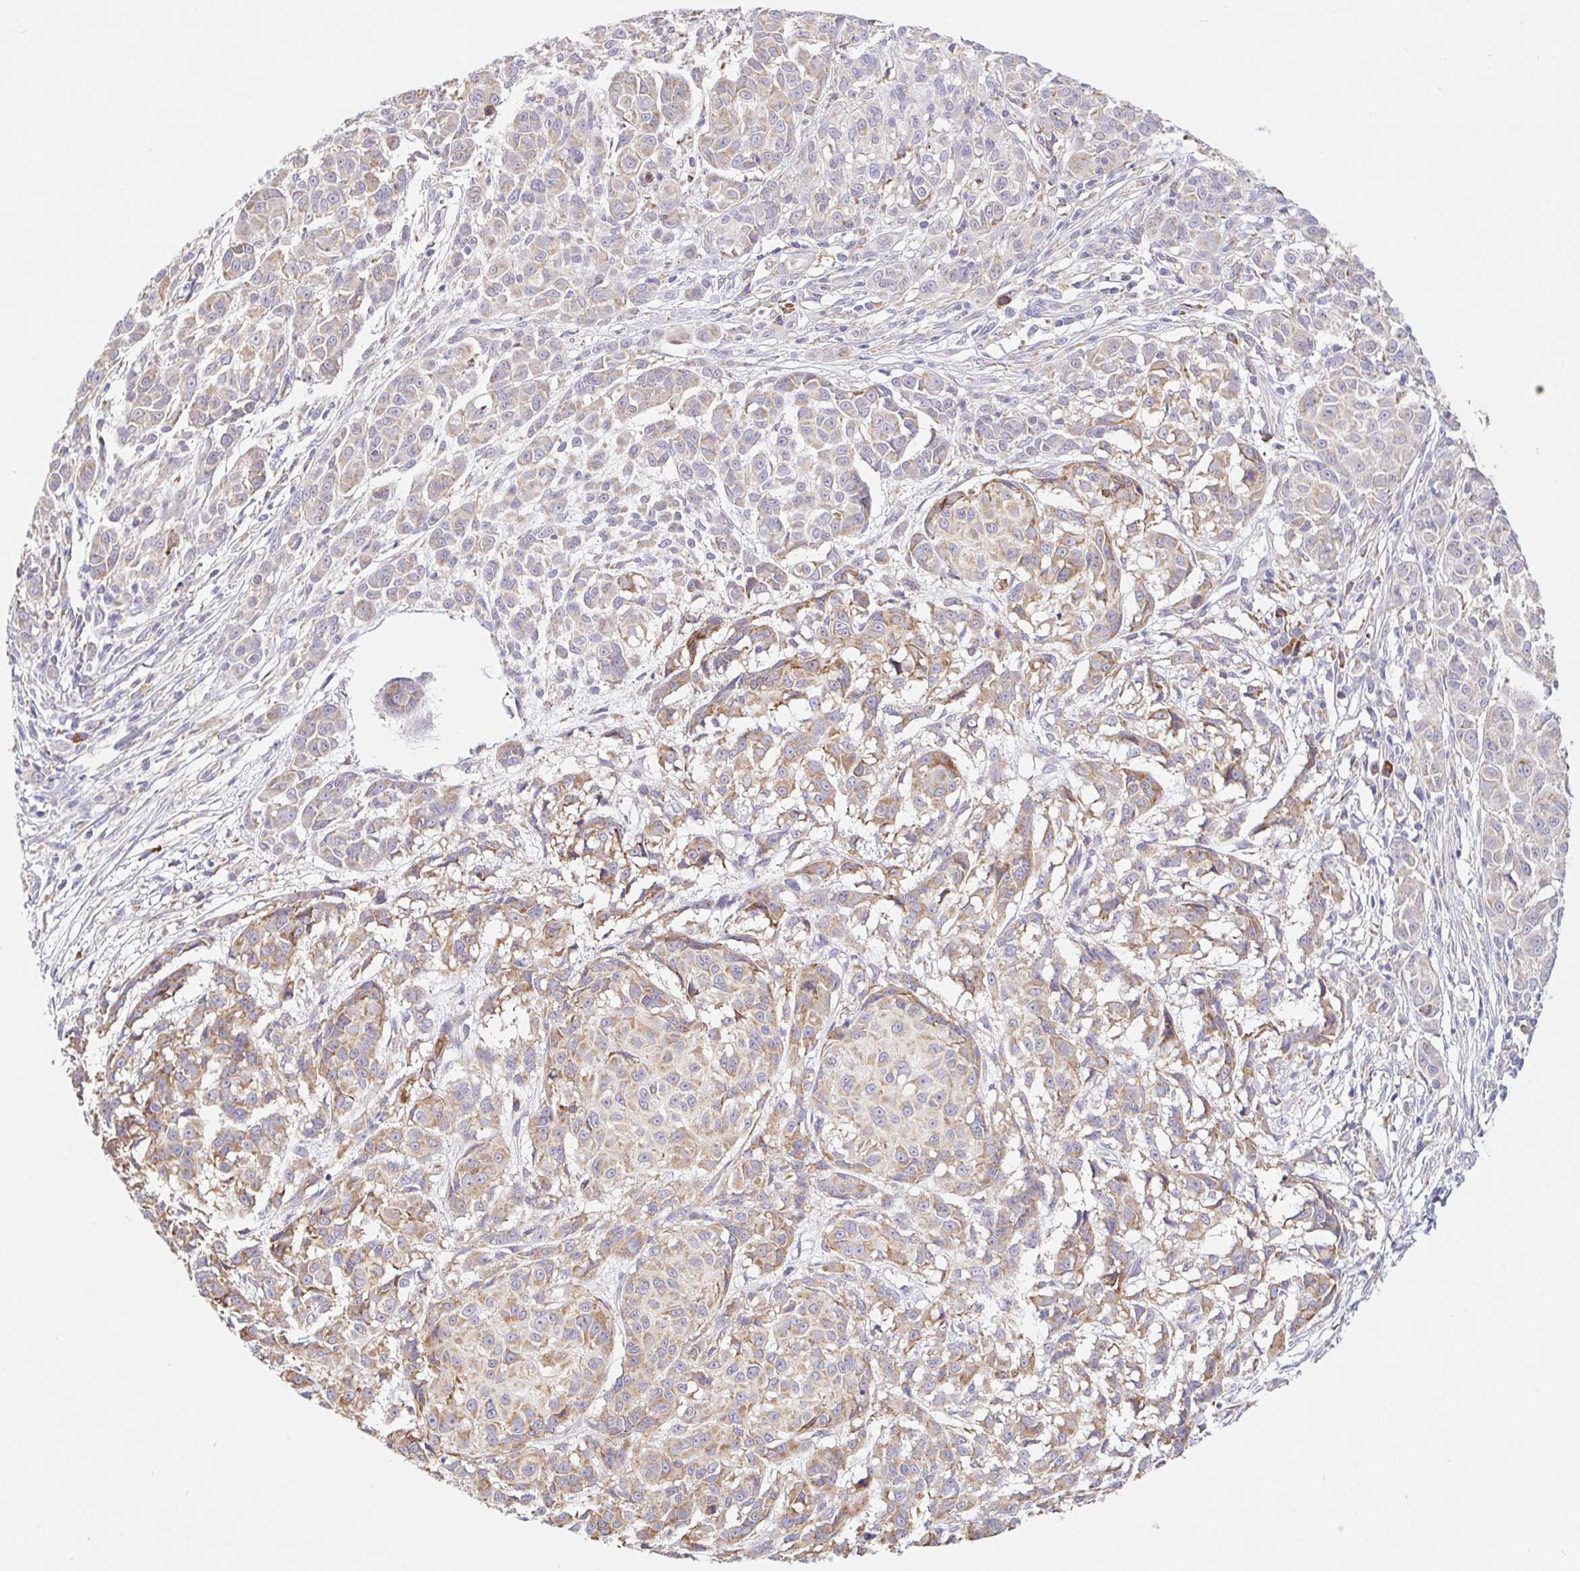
{"staining": {"intensity": "moderate", "quantity": ">75%", "location": "cytoplasmic/membranous"}, "tissue": "melanoma", "cell_type": "Tumor cells", "image_type": "cancer", "snomed": [{"axis": "morphology", "description": "Malignant melanoma, NOS"}, {"axis": "topography", "description": "Skin"}], "caption": "Tumor cells display moderate cytoplasmic/membranous positivity in approximately >75% of cells in malignant melanoma. (IHC, brightfield microscopy, high magnification).", "gene": "ADAM8", "patient": {"sex": "male", "age": 48}}